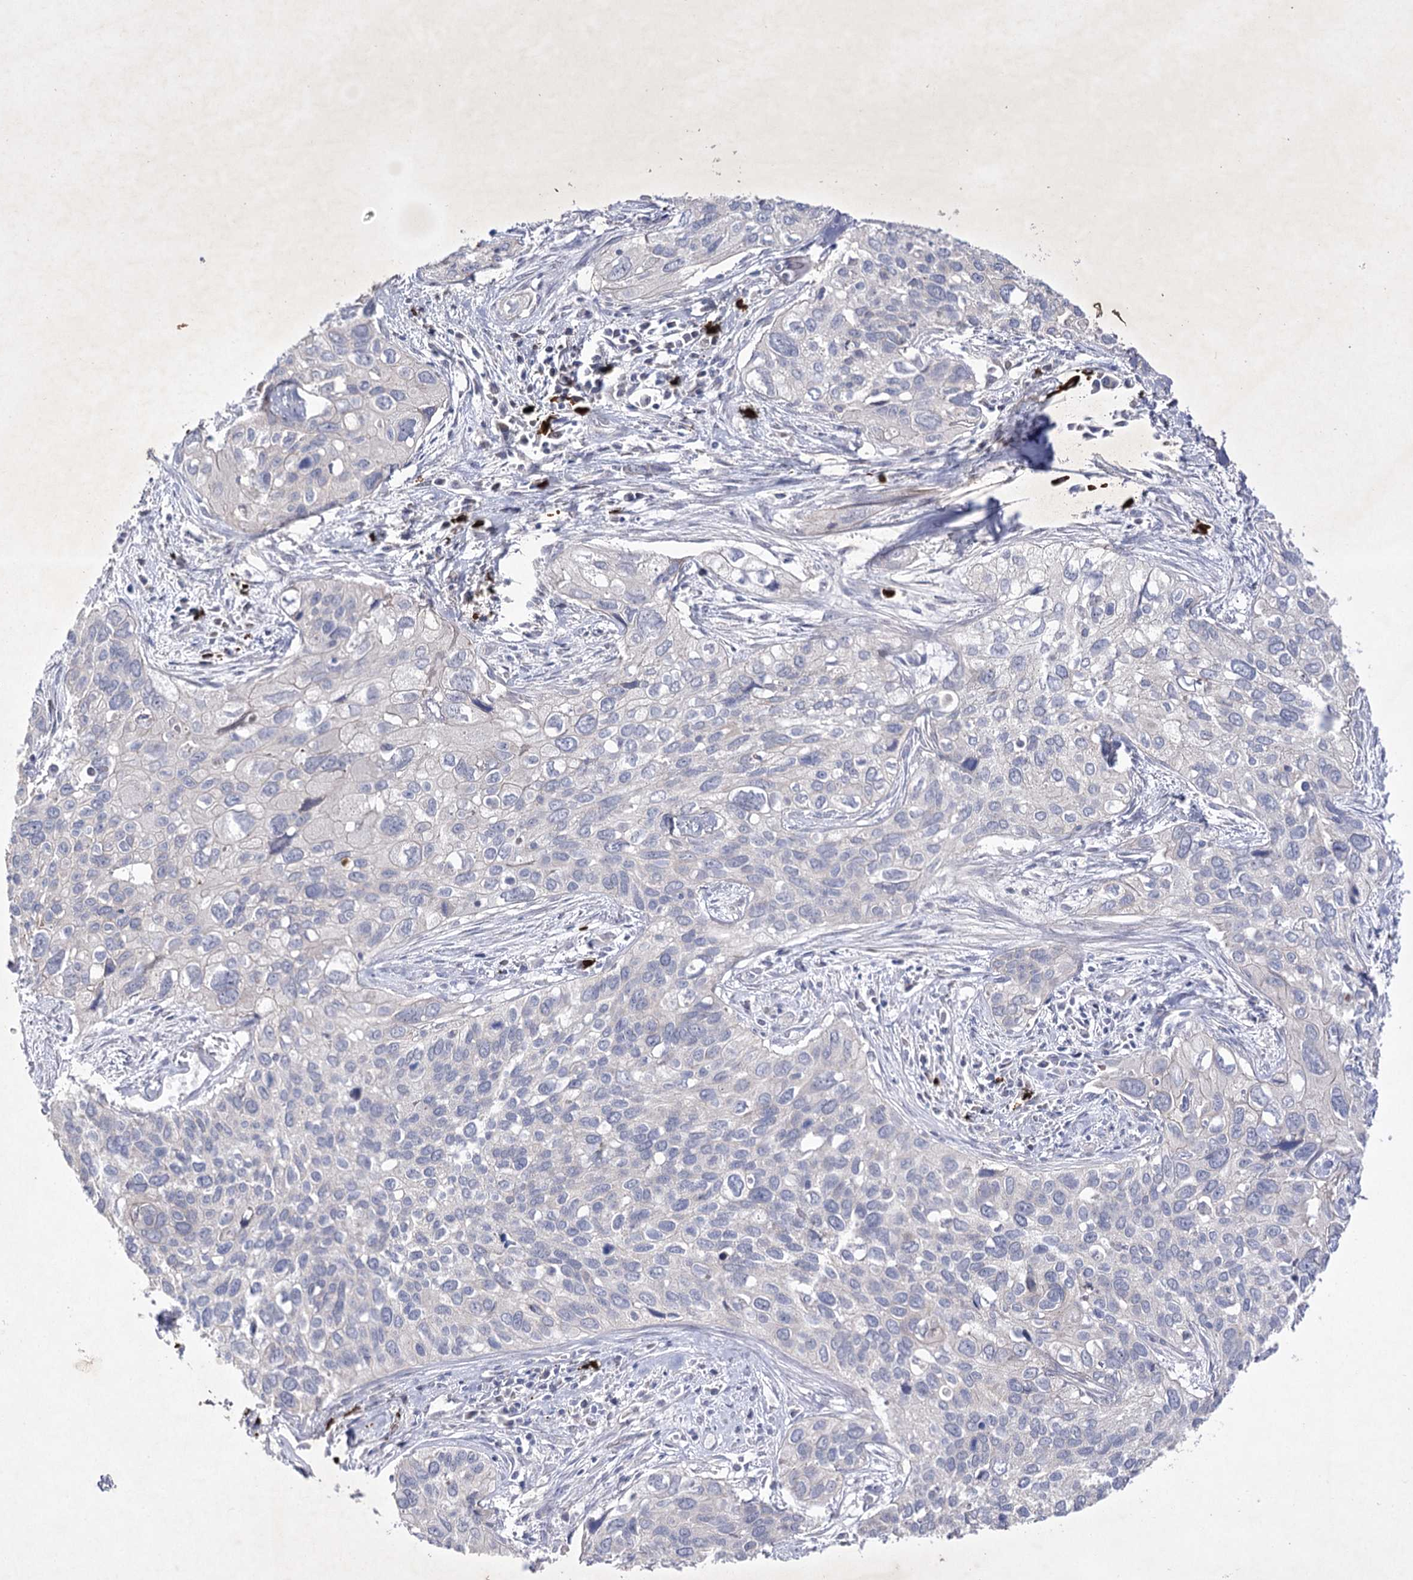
{"staining": {"intensity": "negative", "quantity": "none", "location": "none"}, "tissue": "cervical cancer", "cell_type": "Tumor cells", "image_type": "cancer", "snomed": [{"axis": "morphology", "description": "Squamous cell carcinoma, NOS"}, {"axis": "topography", "description": "Cervix"}], "caption": "An immunohistochemistry (IHC) histopathology image of cervical squamous cell carcinoma is shown. There is no staining in tumor cells of cervical squamous cell carcinoma. (DAB immunohistochemistry (IHC), high magnification).", "gene": "COX15", "patient": {"sex": "female", "age": 55}}